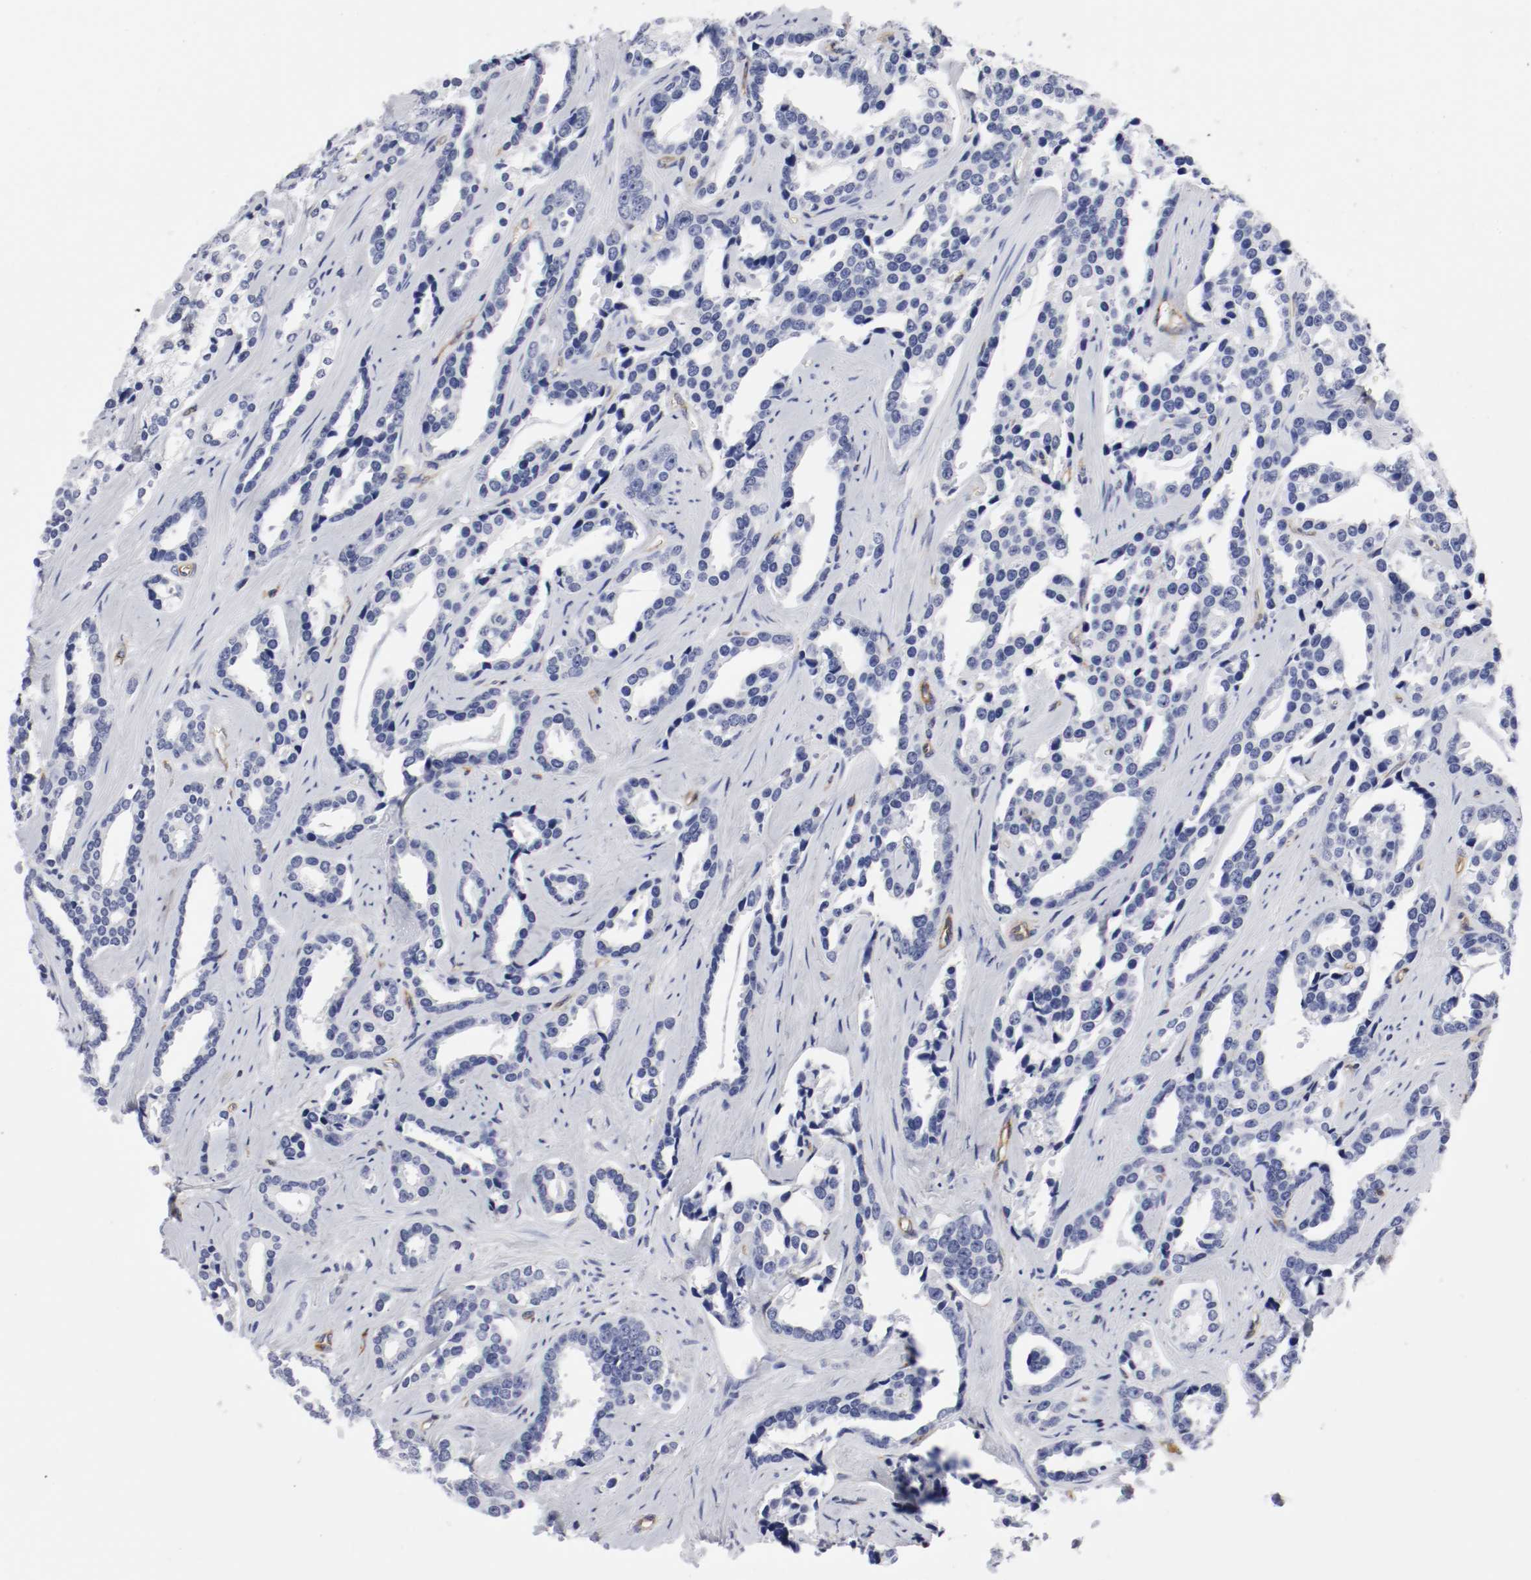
{"staining": {"intensity": "negative", "quantity": "none", "location": "none"}, "tissue": "prostate cancer", "cell_type": "Tumor cells", "image_type": "cancer", "snomed": [{"axis": "morphology", "description": "Adenocarcinoma, High grade"}, {"axis": "topography", "description": "Prostate"}], "caption": "An image of human prostate cancer (high-grade adenocarcinoma) is negative for staining in tumor cells. (DAB (3,3'-diaminobenzidine) immunohistochemistry (IHC) visualized using brightfield microscopy, high magnification).", "gene": "IFITM1", "patient": {"sex": "male", "age": 67}}